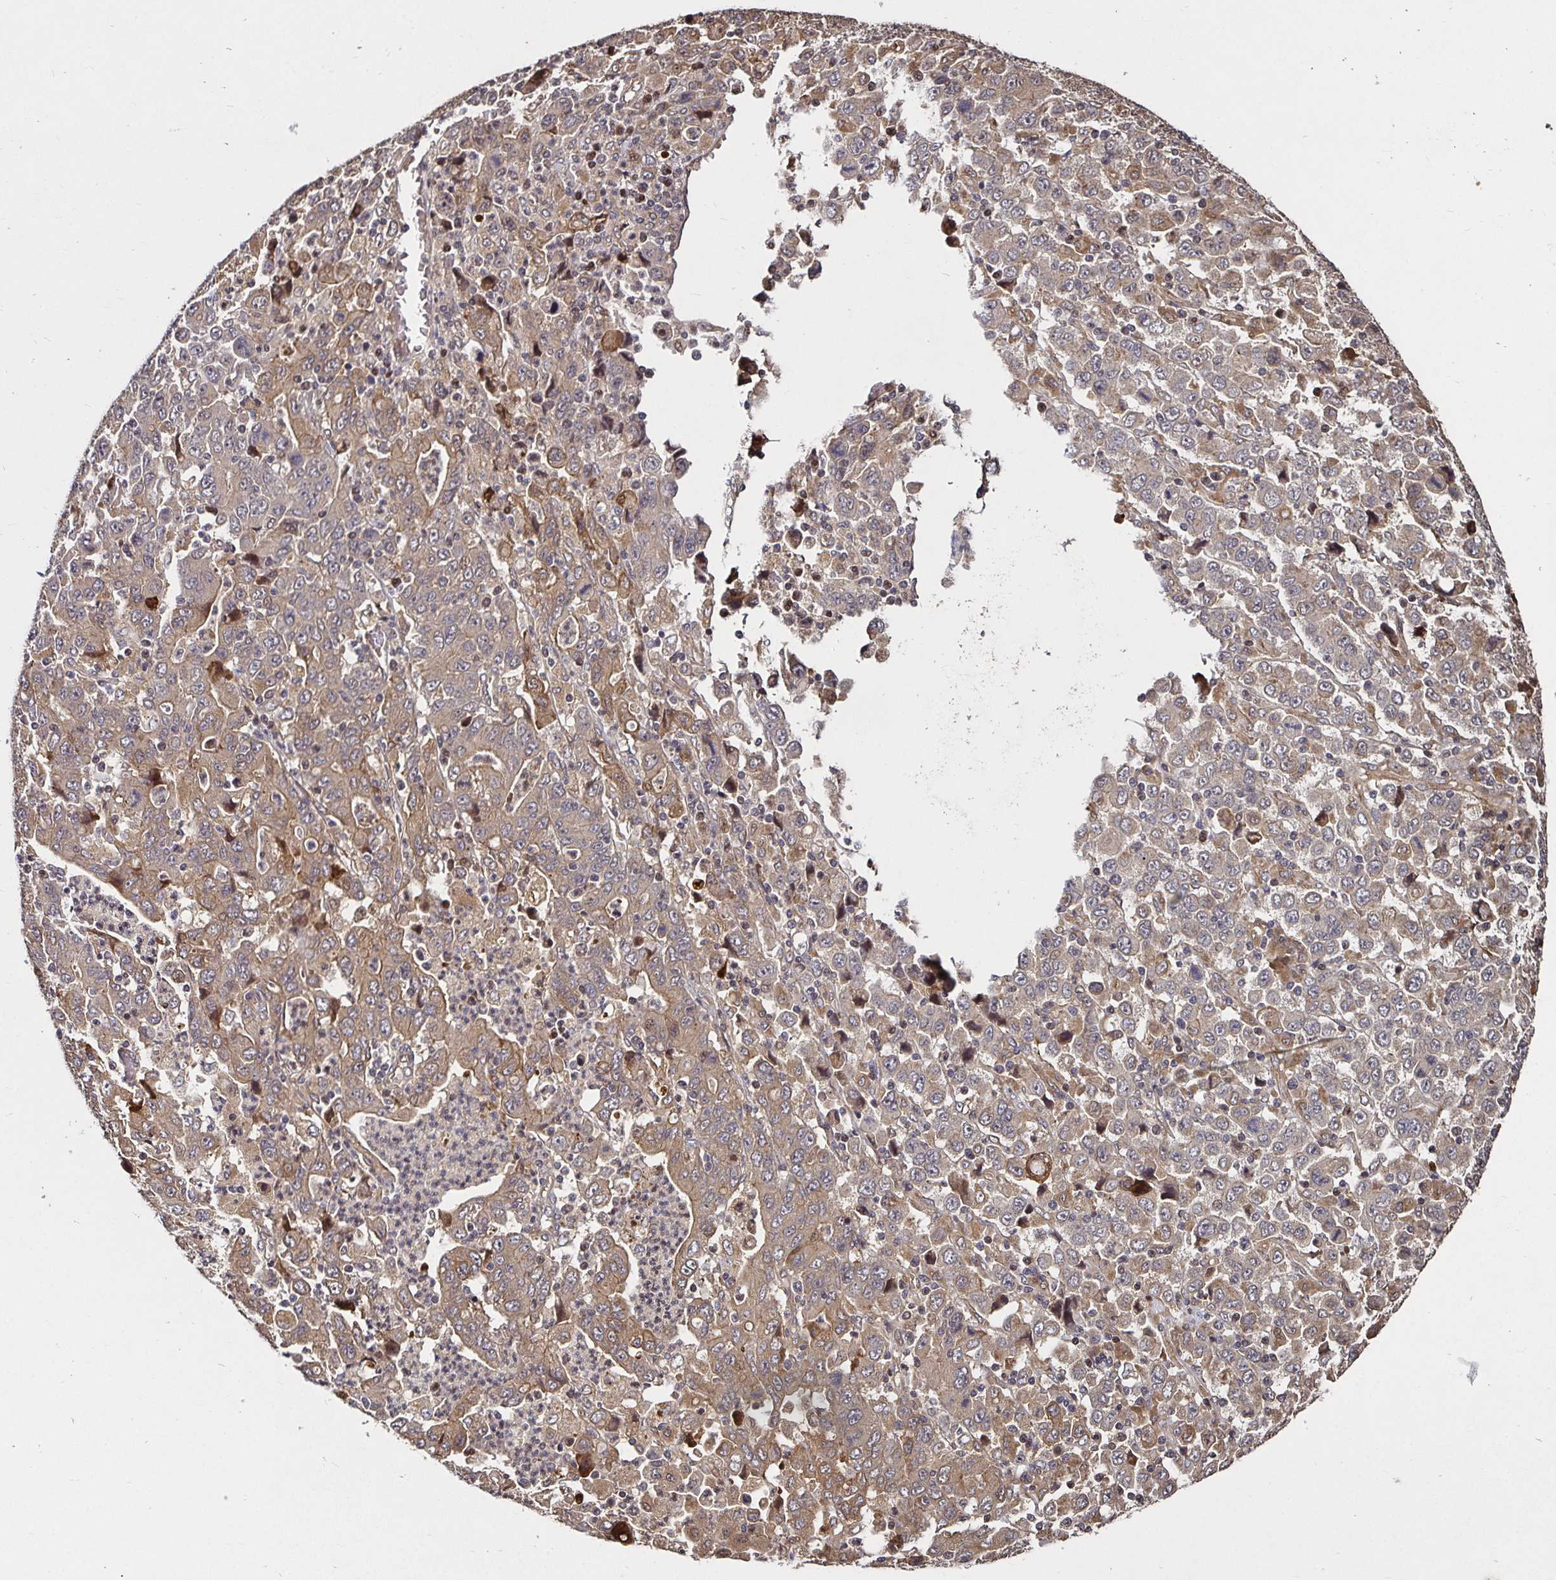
{"staining": {"intensity": "weak", "quantity": "25%-75%", "location": "cytoplasmic/membranous"}, "tissue": "stomach cancer", "cell_type": "Tumor cells", "image_type": "cancer", "snomed": [{"axis": "morphology", "description": "Adenocarcinoma, NOS"}, {"axis": "topography", "description": "Stomach, upper"}], "caption": "Tumor cells show low levels of weak cytoplasmic/membranous staining in approximately 25%-75% of cells in stomach cancer. Using DAB (3,3'-diaminobenzidine) (brown) and hematoxylin (blue) stains, captured at high magnification using brightfield microscopy.", "gene": "SMYD3", "patient": {"sex": "male", "age": 69}}